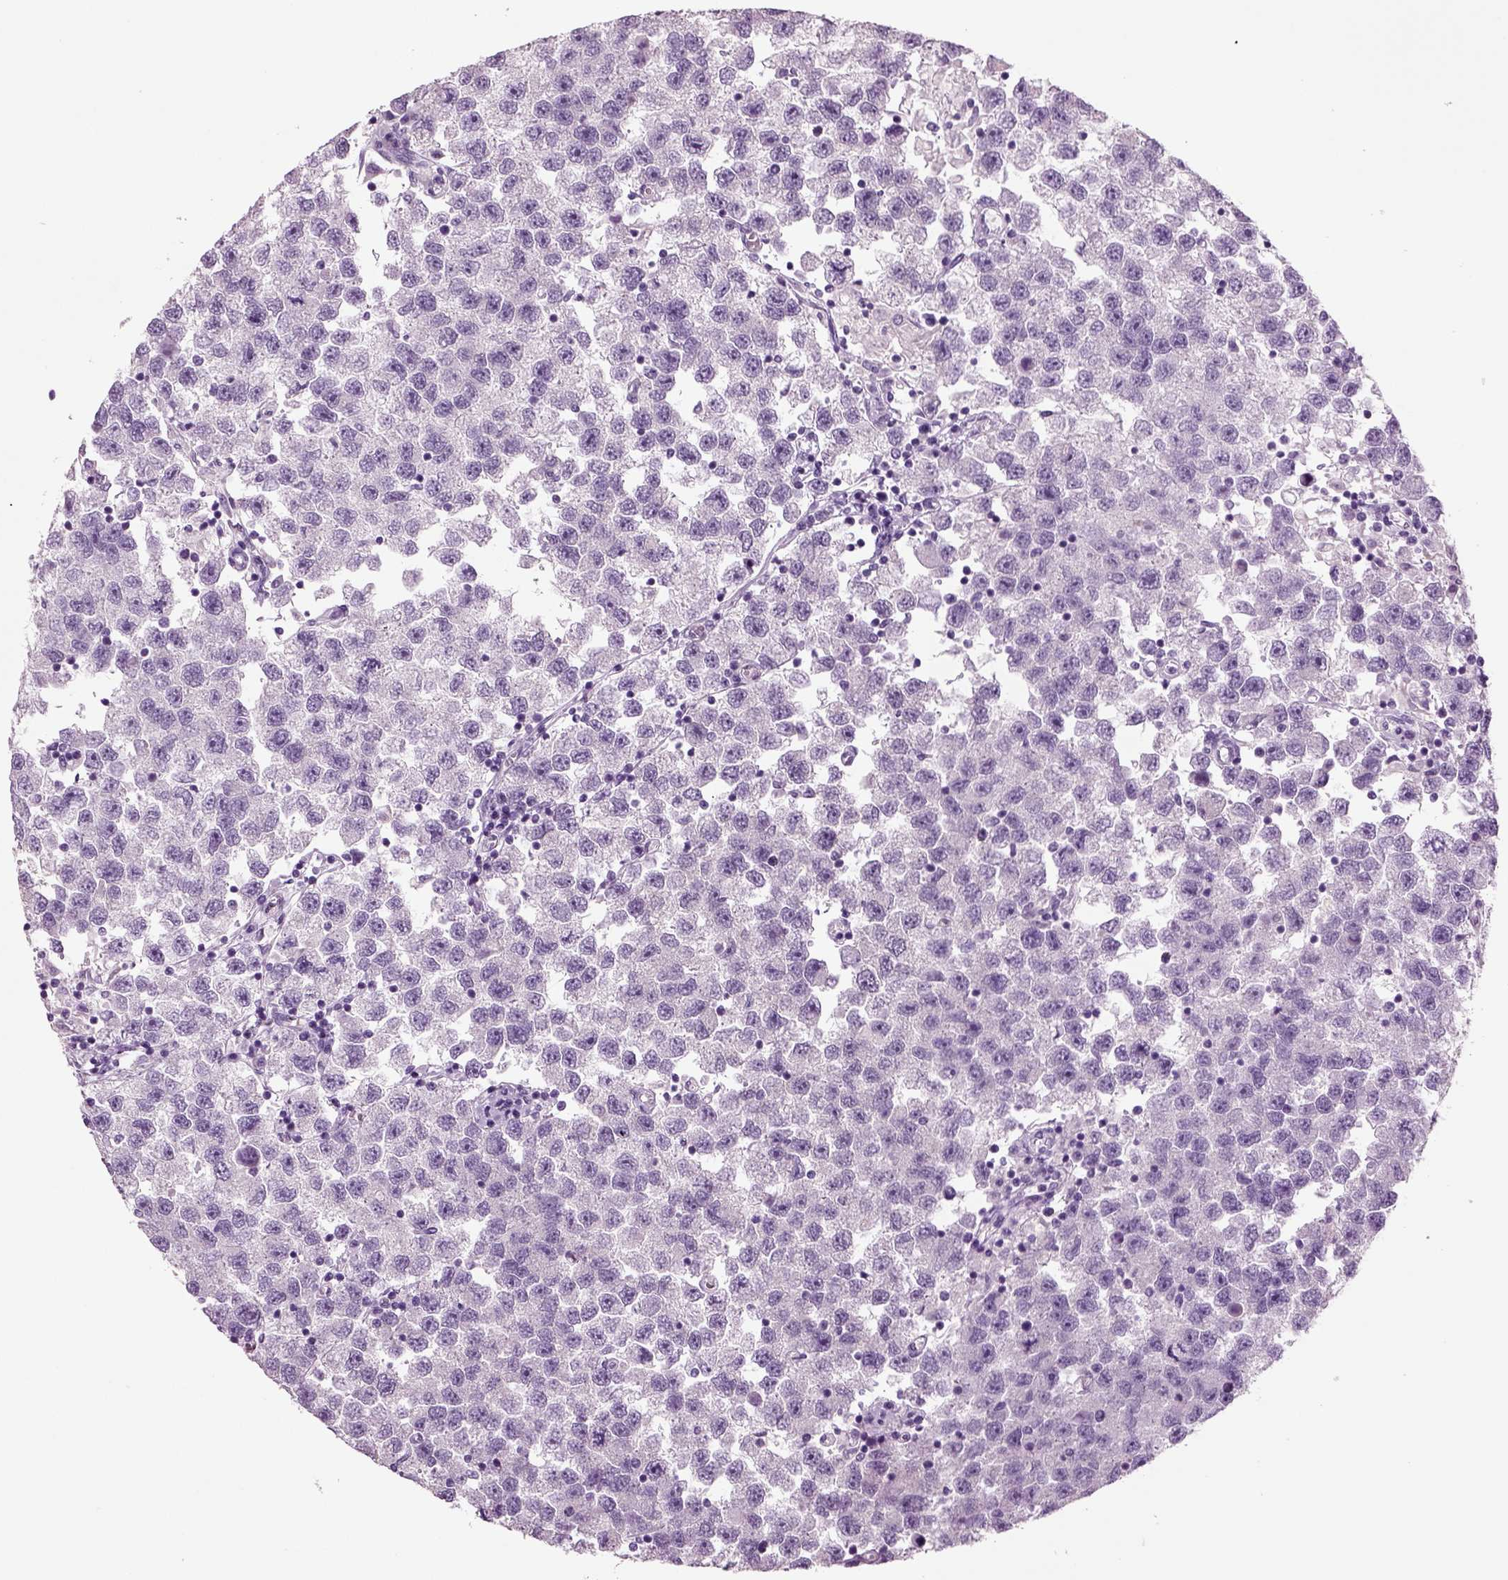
{"staining": {"intensity": "negative", "quantity": "none", "location": "none"}, "tissue": "testis cancer", "cell_type": "Tumor cells", "image_type": "cancer", "snomed": [{"axis": "morphology", "description": "Seminoma, NOS"}, {"axis": "topography", "description": "Testis"}], "caption": "Protein analysis of testis cancer shows no significant expression in tumor cells.", "gene": "CRABP1", "patient": {"sex": "male", "age": 26}}